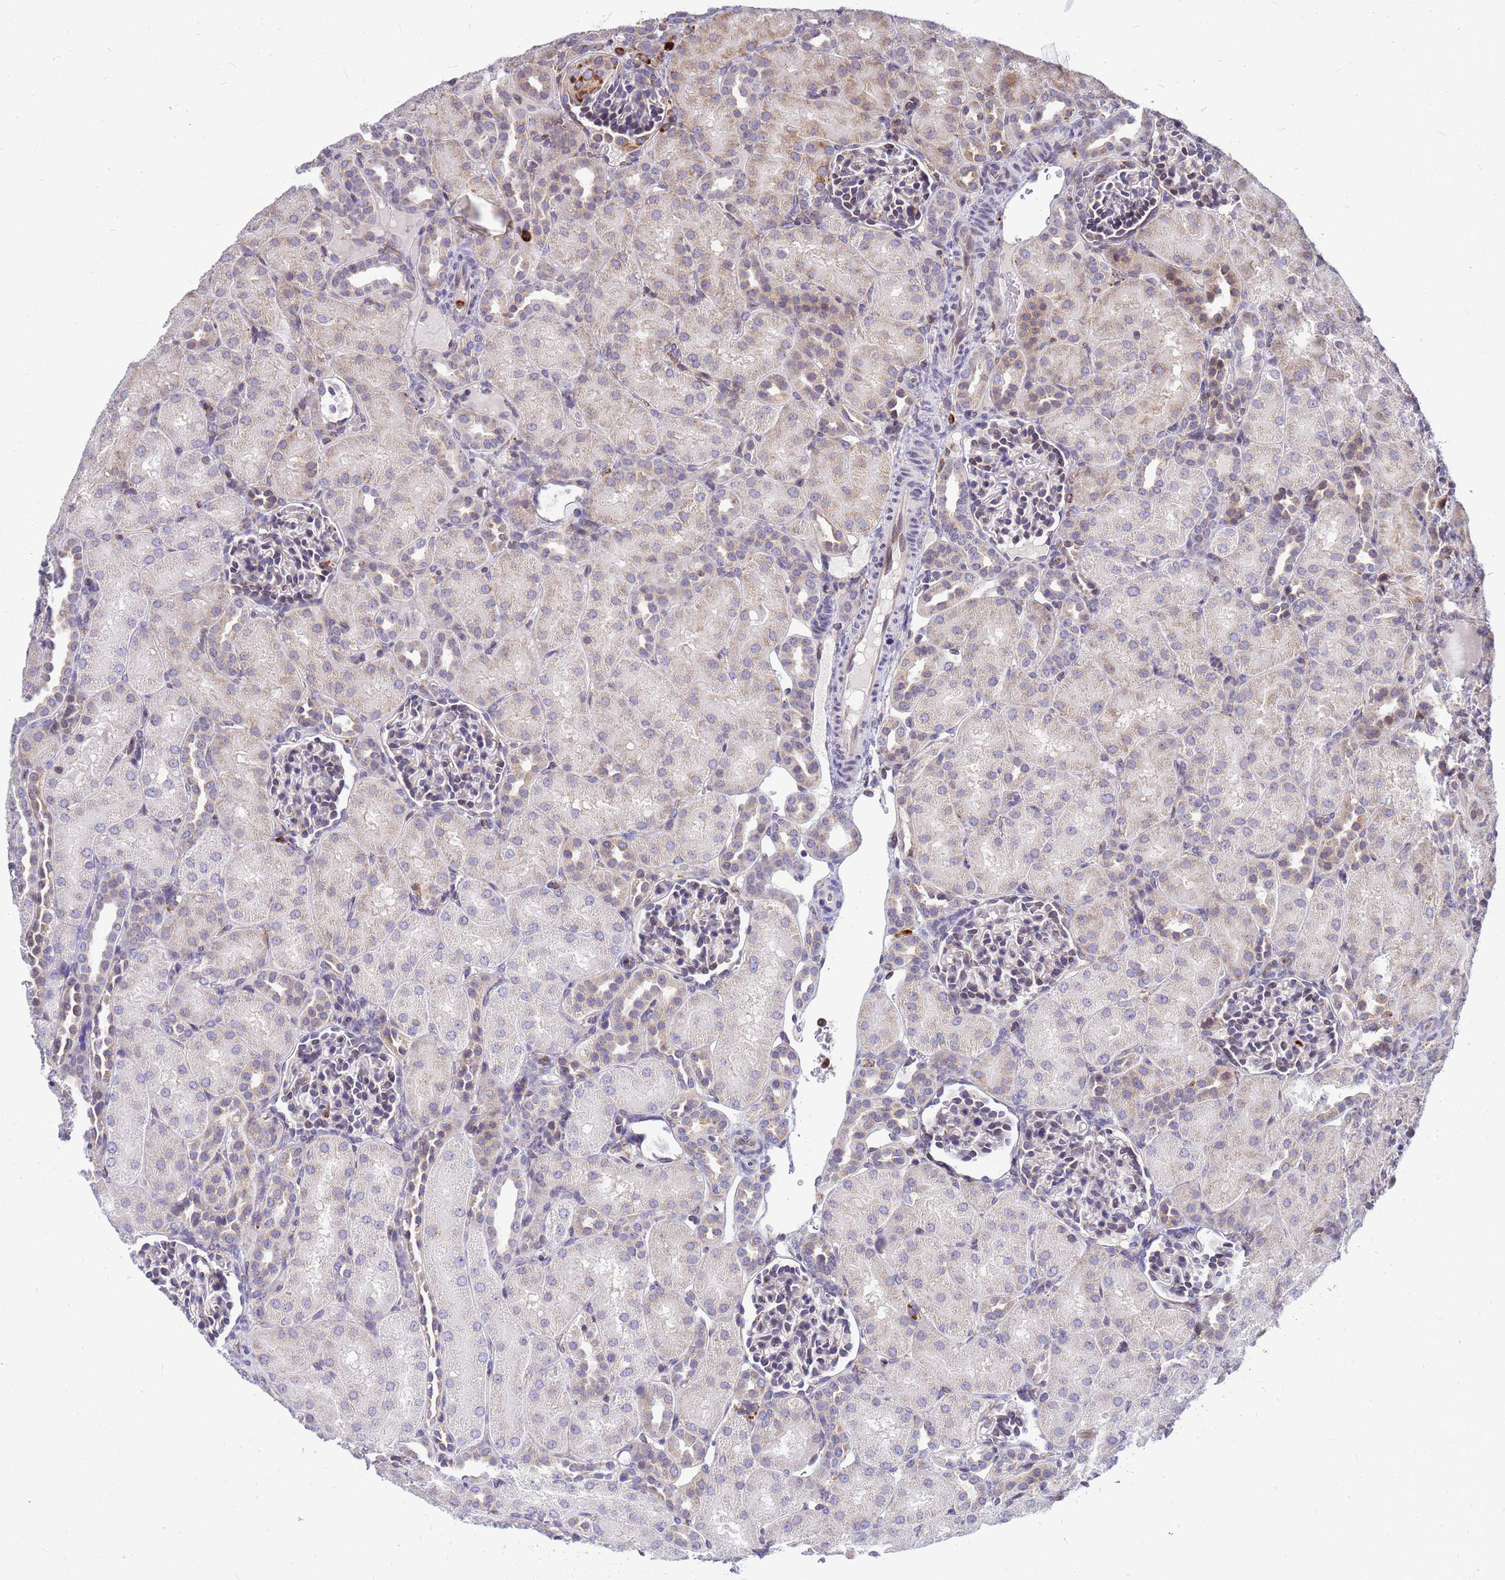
{"staining": {"intensity": "negative", "quantity": "none", "location": "none"}, "tissue": "kidney", "cell_type": "Cells in glomeruli", "image_type": "normal", "snomed": [{"axis": "morphology", "description": "Normal tissue, NOS"}, {"axis": "topography", "description": "Kidney"}], "caption": "This is a photomicrograph of IHC staining of benign kidney, which shows no staining in cells in glomeruli.", "gene": "SSR4", "patient": {"sex": "male", "age": 1}}